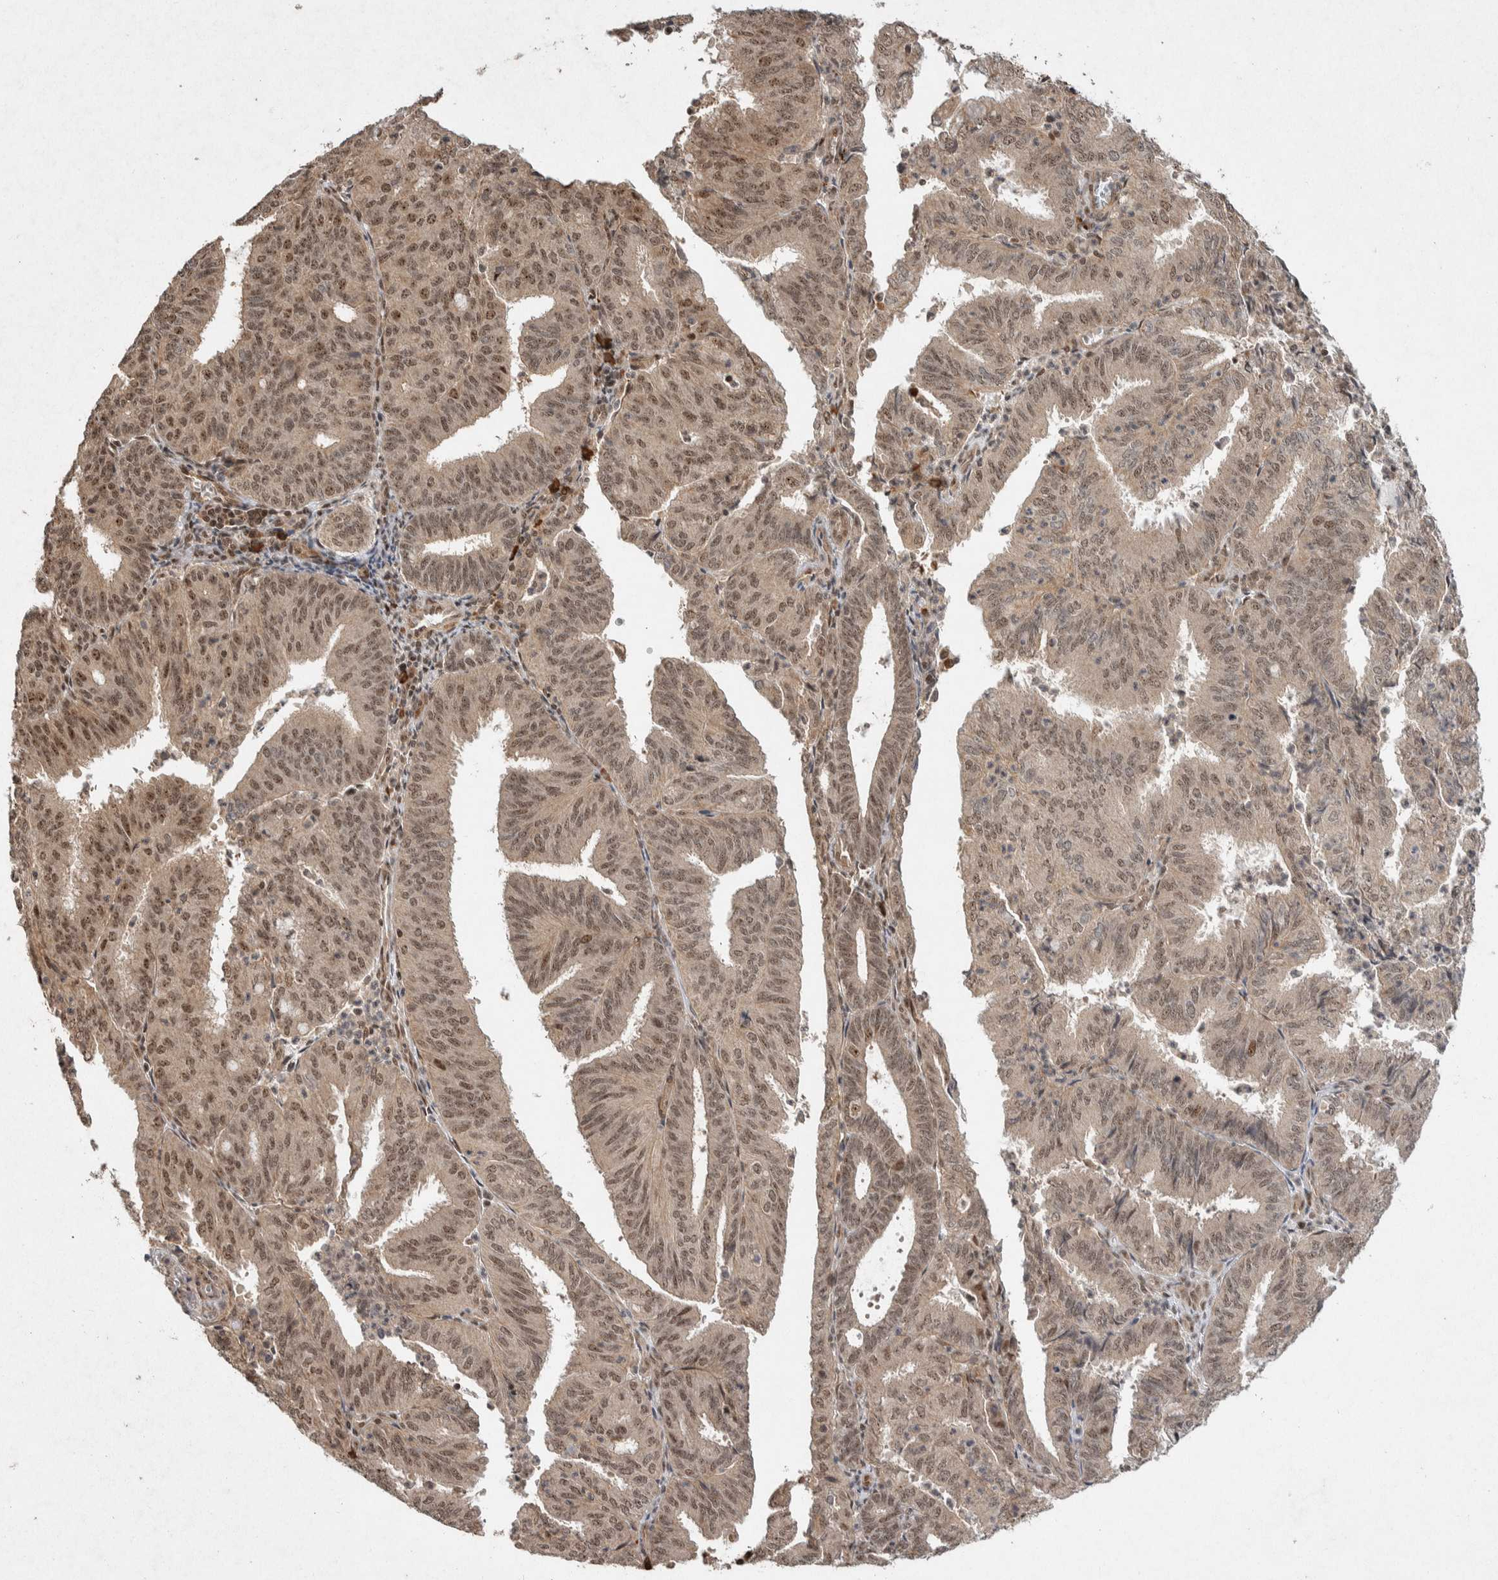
{"staining": {"intensity": "moderate", "quantity": ">75%", "location": "cytoplasmic/membranous,nuclear"}, "tissue": "endometrial cancer", "cell_type": "Tumor cells", "image_type": "cancer", "snomed": [{"axis": "morphology", "description": "Adenocarcinoma, NOS"}, {"axis": "topography", "description": "Uterus"}], "caption": "High-power microscopy captured an IHC photomicrograph of endometrial adenocarcinoma, revealing moderate cytoplasmic/membranous and nuclear expression in approximately >75% of tumor cells.", "gene": "TOR1B", "patient": {"sex": "female", "age": 60}}